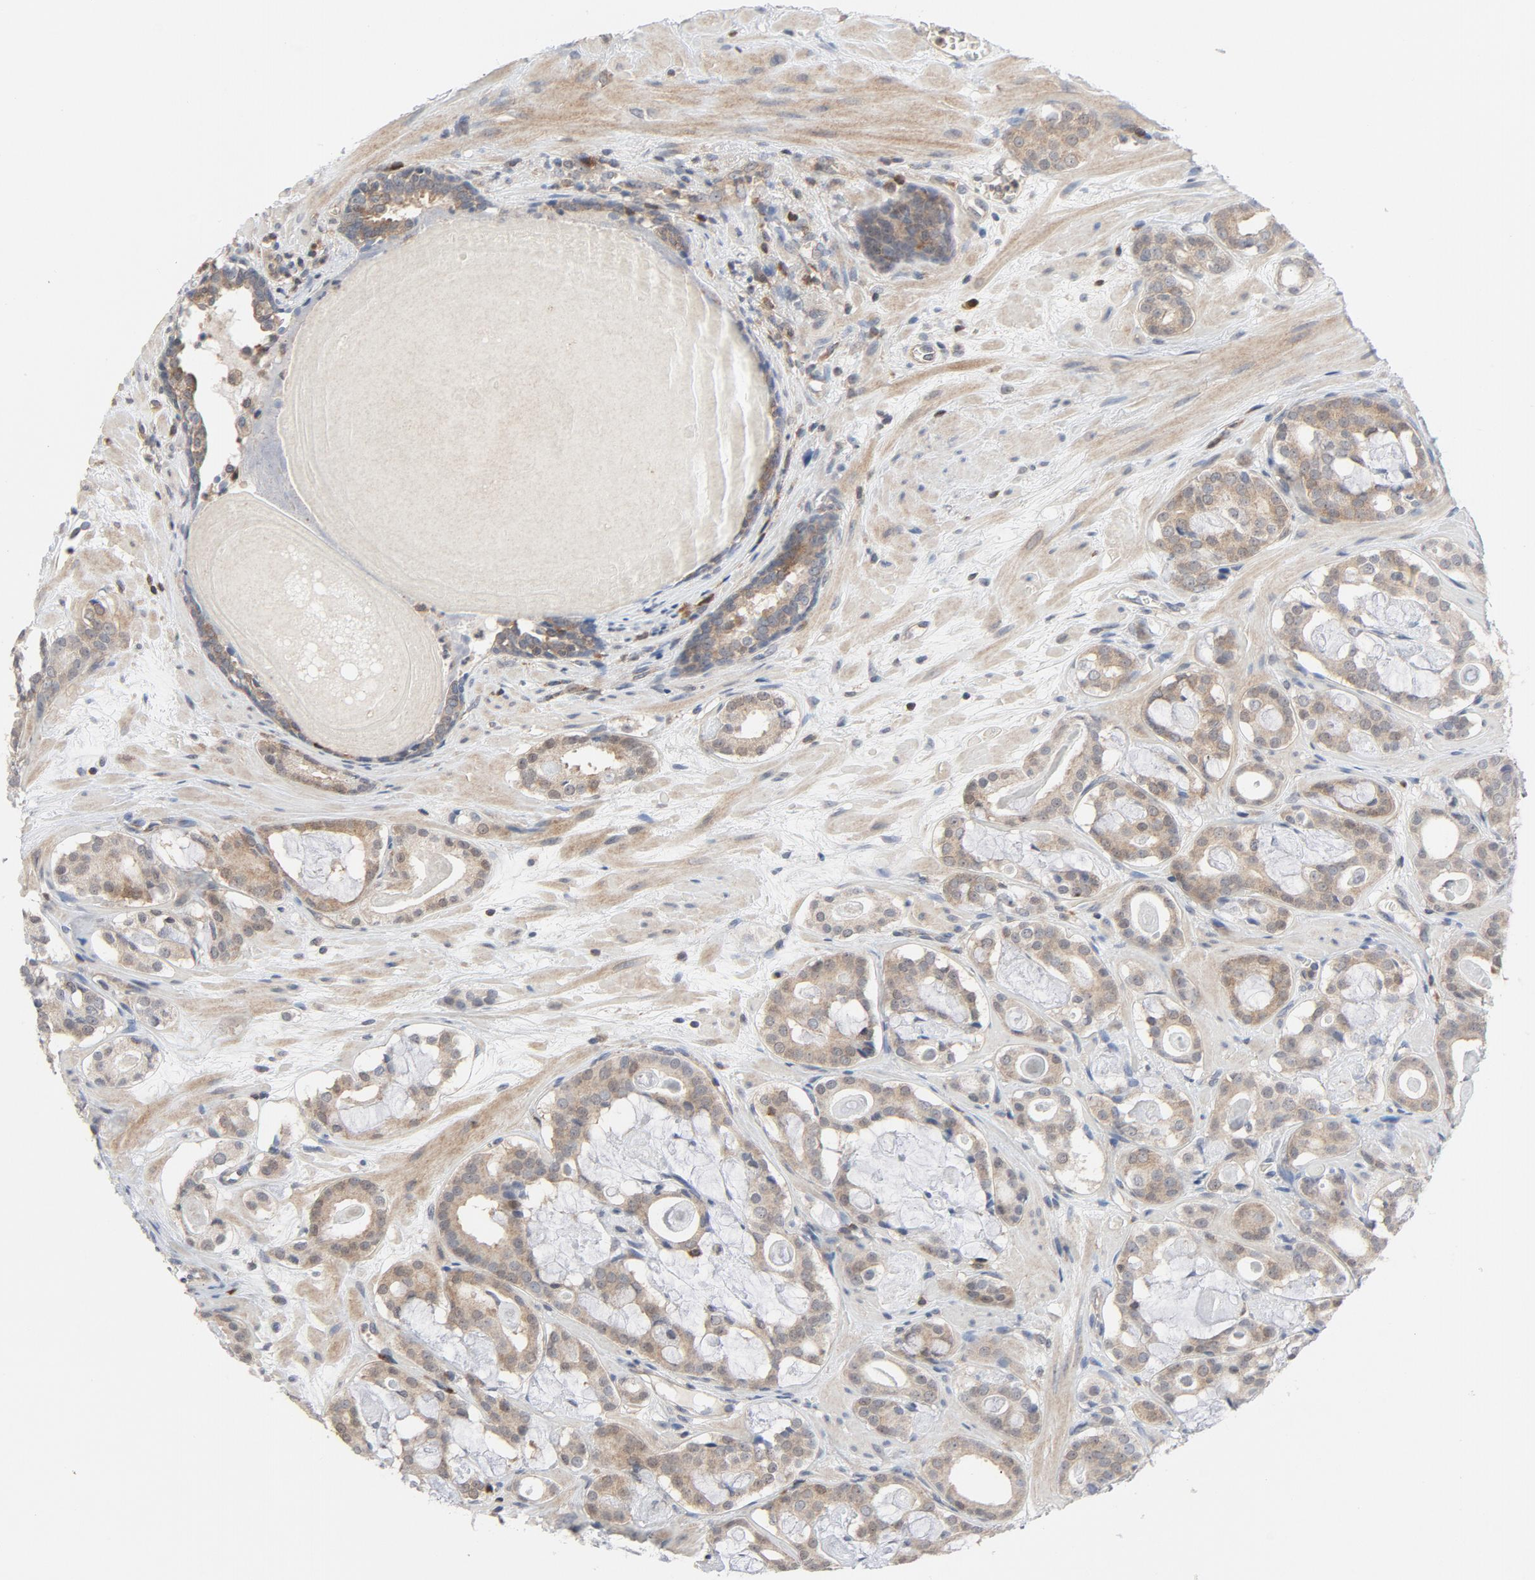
{"staining": {"intensity": "moderate", "quantity": ">75%", "location": "cytoplasmic/membranous"}, "tissue": "prostate cancer", "cell_type": "Tumor cells", "image_type": "cancer", "snomed": [{"axis": "morphology", "description": "Adenocarcinoma, Low grade"}, {"axis": "topography", "description": "Prostate"}], "caption": "IHC of human prostate cancer (adenocarcinoma (low-grade)) reveals medium levels of moderate cytoplasmic/membranous positivity in about >75% of tumor cells. (DAB (3,3'-diaminobenzidine) = brown stain, brightfield microscopy at high magnification).", "gene": "TRADD", "patient": {"sex": "male", "age": 57}}